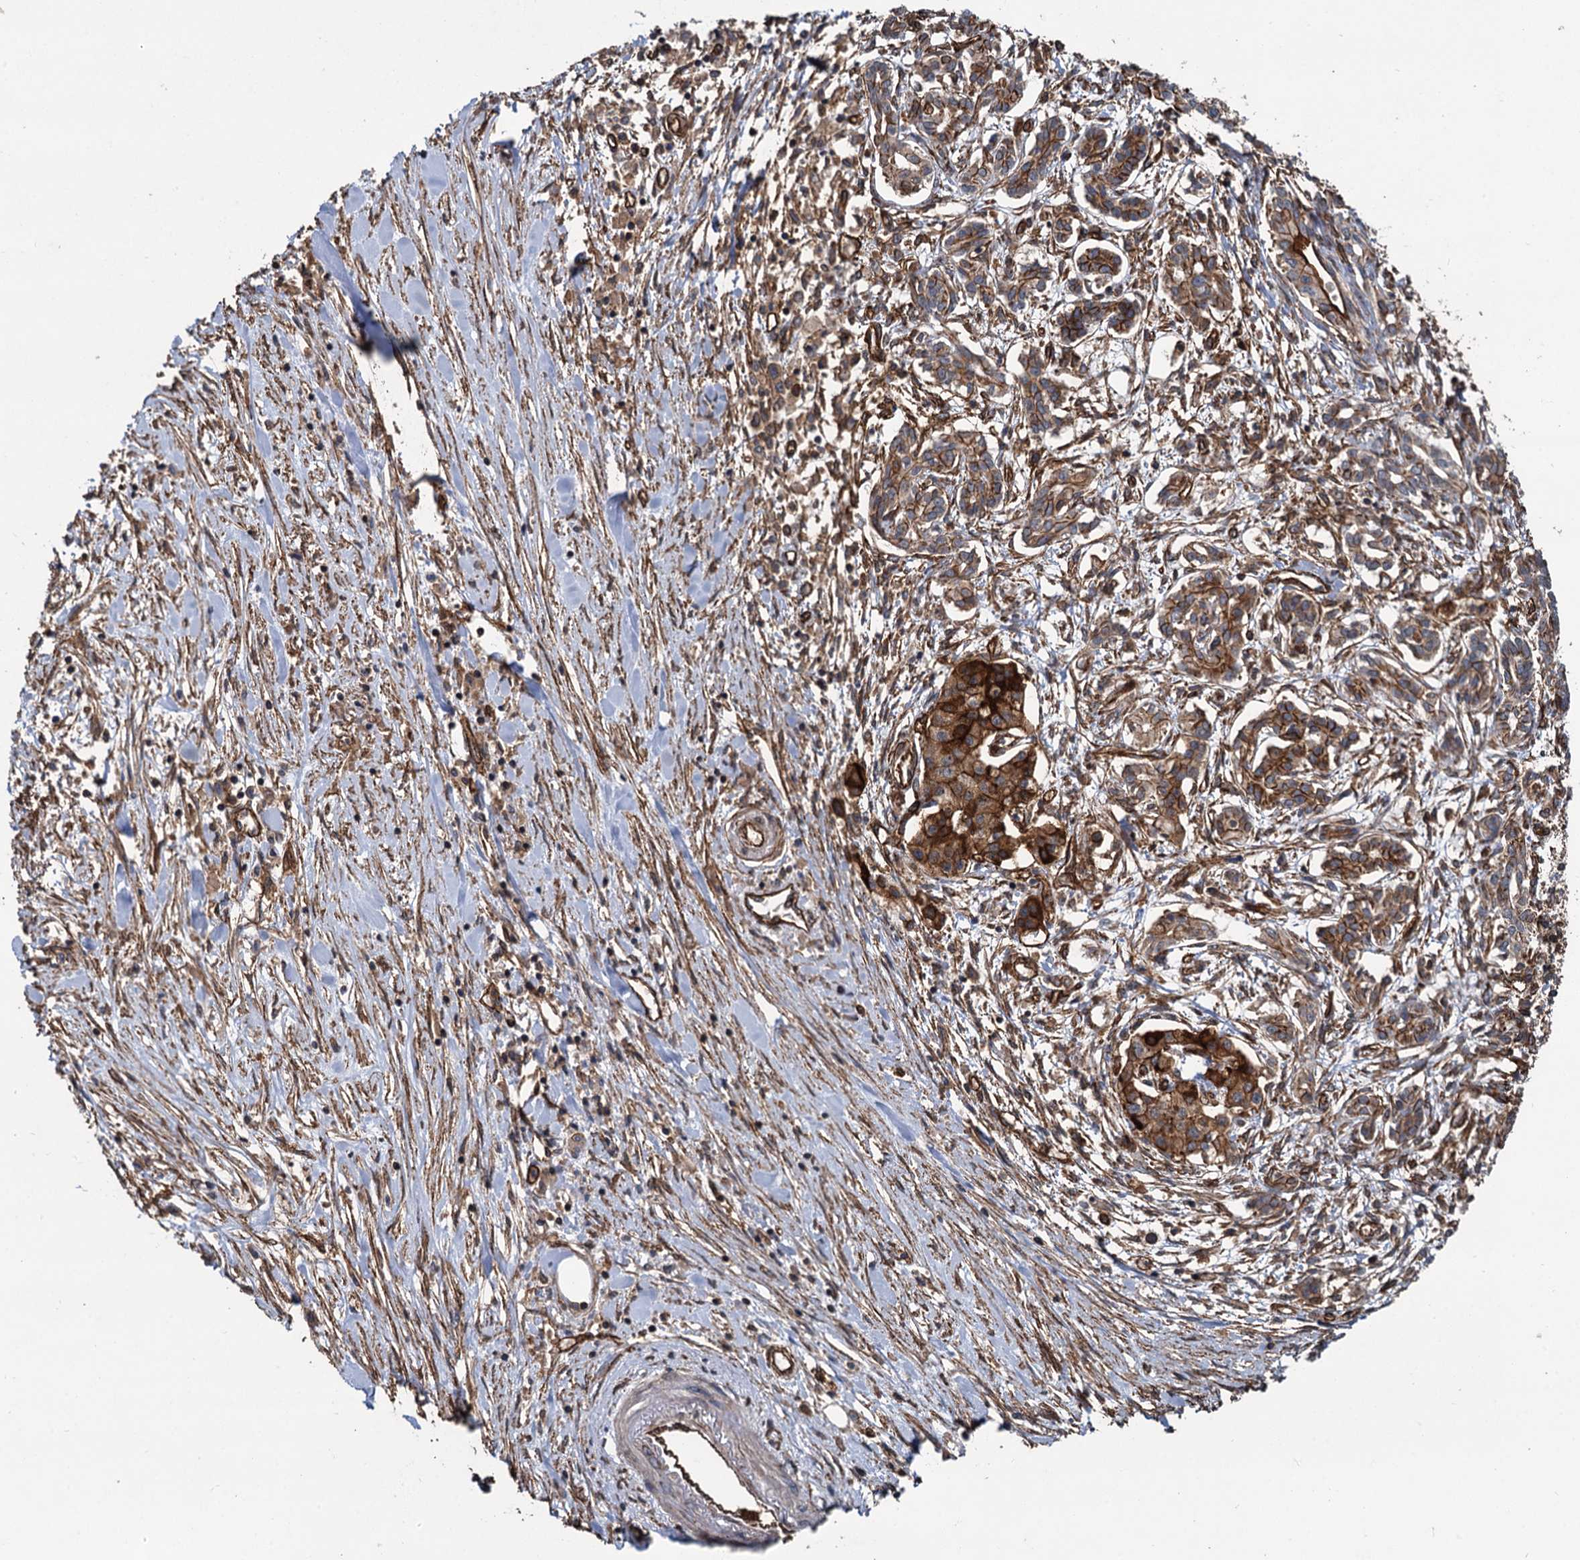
{"staining": {"intensity": "strong", "quantity": "25%-75%", "location": "cytoplasmic/membranous"}, "tissue": "pancreatic cancer", "cell_type": "Tumor cells", "image_type": "cancer", "snomed": [{"axis": "morphology", "description": "Adenocarcinoma, NOS"}, {"axis": "topography", "description": "Pancreas"}], "caption": "Pancreatic cancer tissue exhibits strong cytoplasmic/membranous expression in about 25%-75% of tumor cells", "gene": "SVIP", "patient": {"sex": "female", "age": 50}}